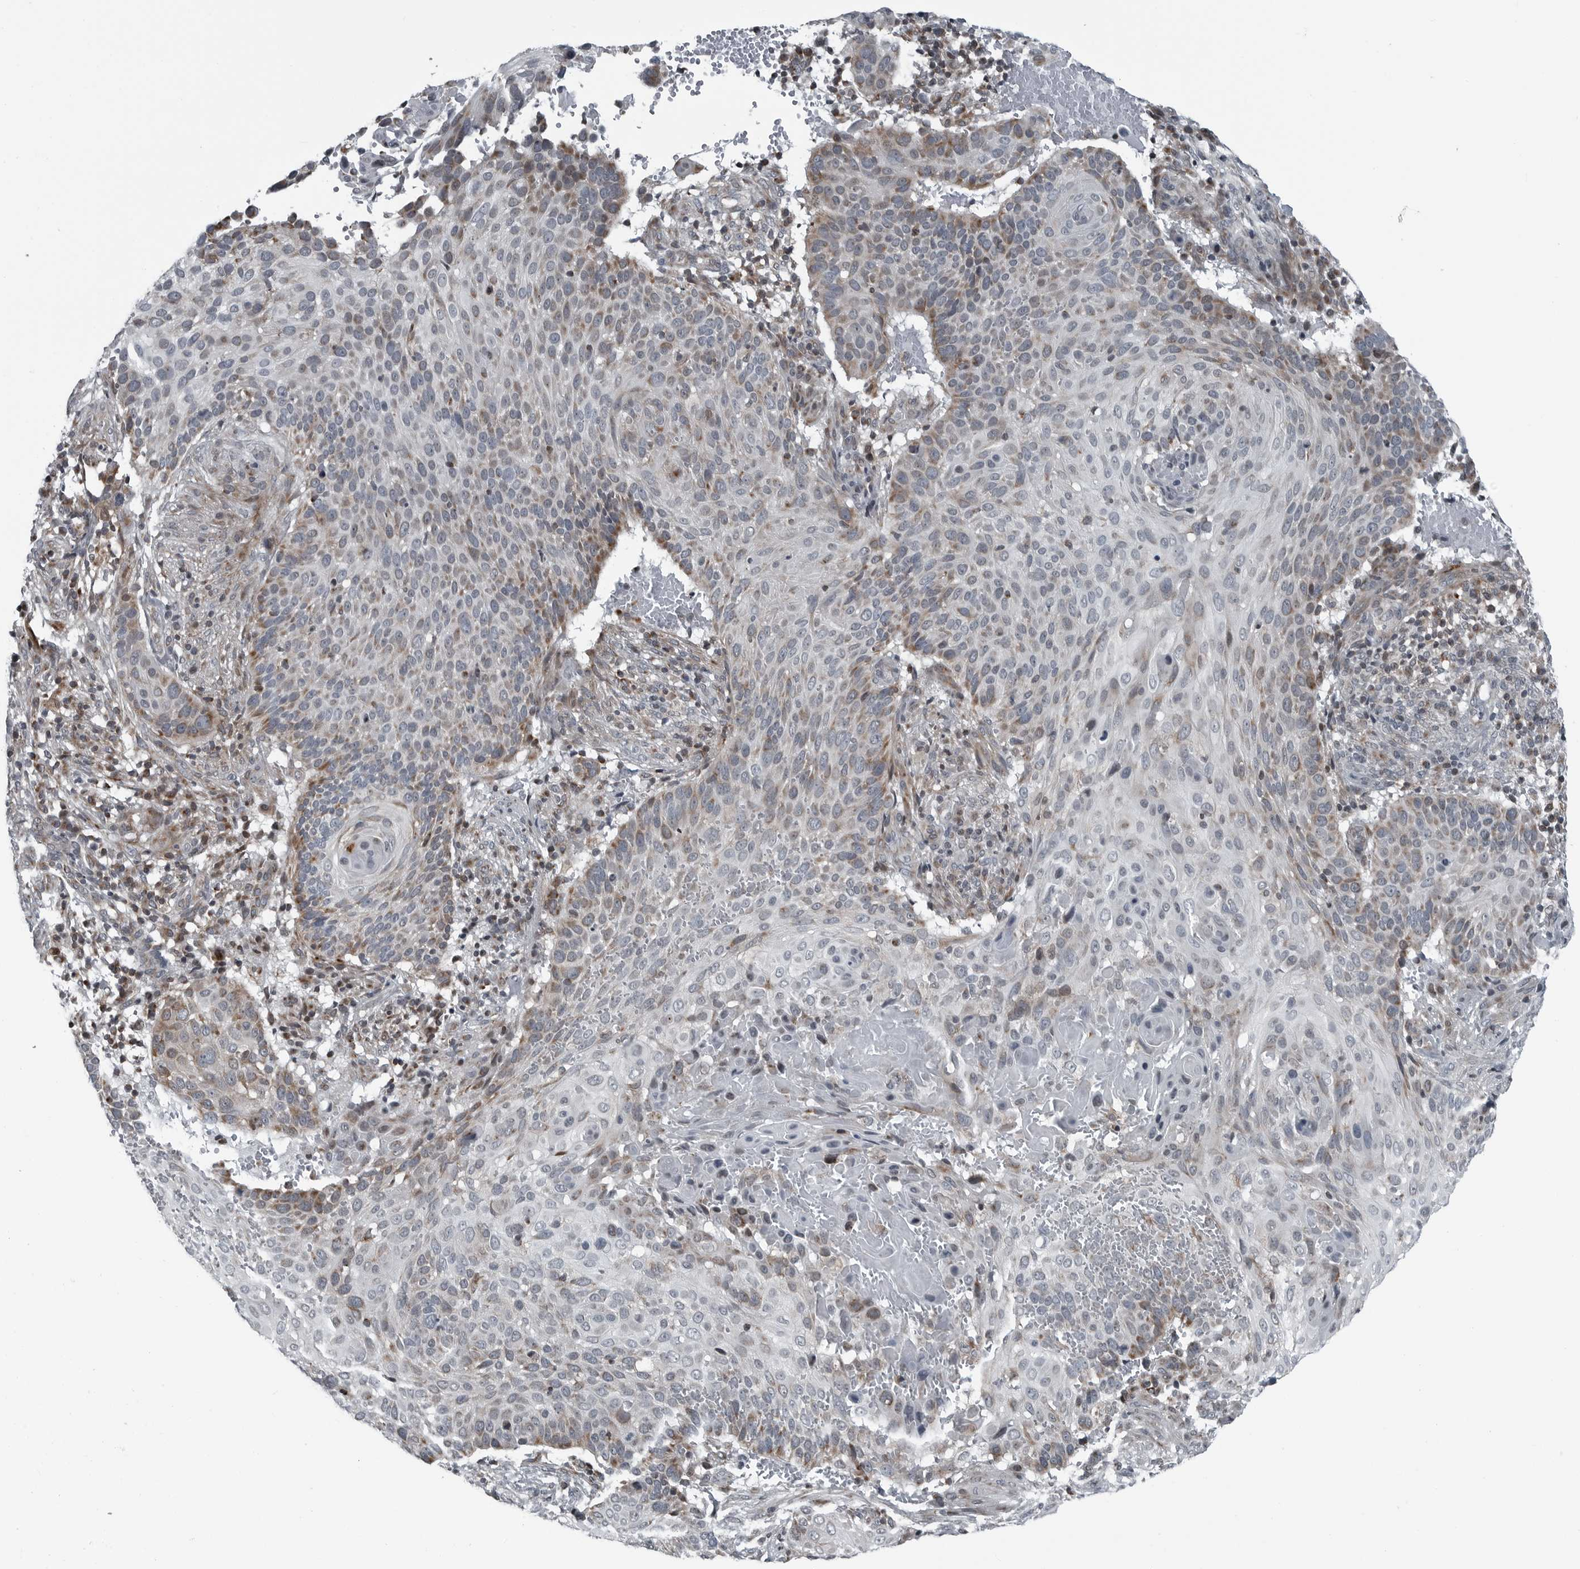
{"staining": {"intensity": "moderate", "quantity": "<25%", "location": "cytoplasmic/membranous"}, "tissue": "cervical cancer", "cell_type": "Tumor cells", "image_type": "cancer", "snomed": [{"axis": "morphology", "description": "Squamous cell carcinoma, NOS"}, {"axis": "topography", "description": "Cervix"}], "caption": "Human cervical cancer stained for a protein (brown) shows moderate cytoplasmic/membranous positive staining in about <25% of tumor cells.", "gene": "GAK", "patient": {"sex": "female", "age": 74}}